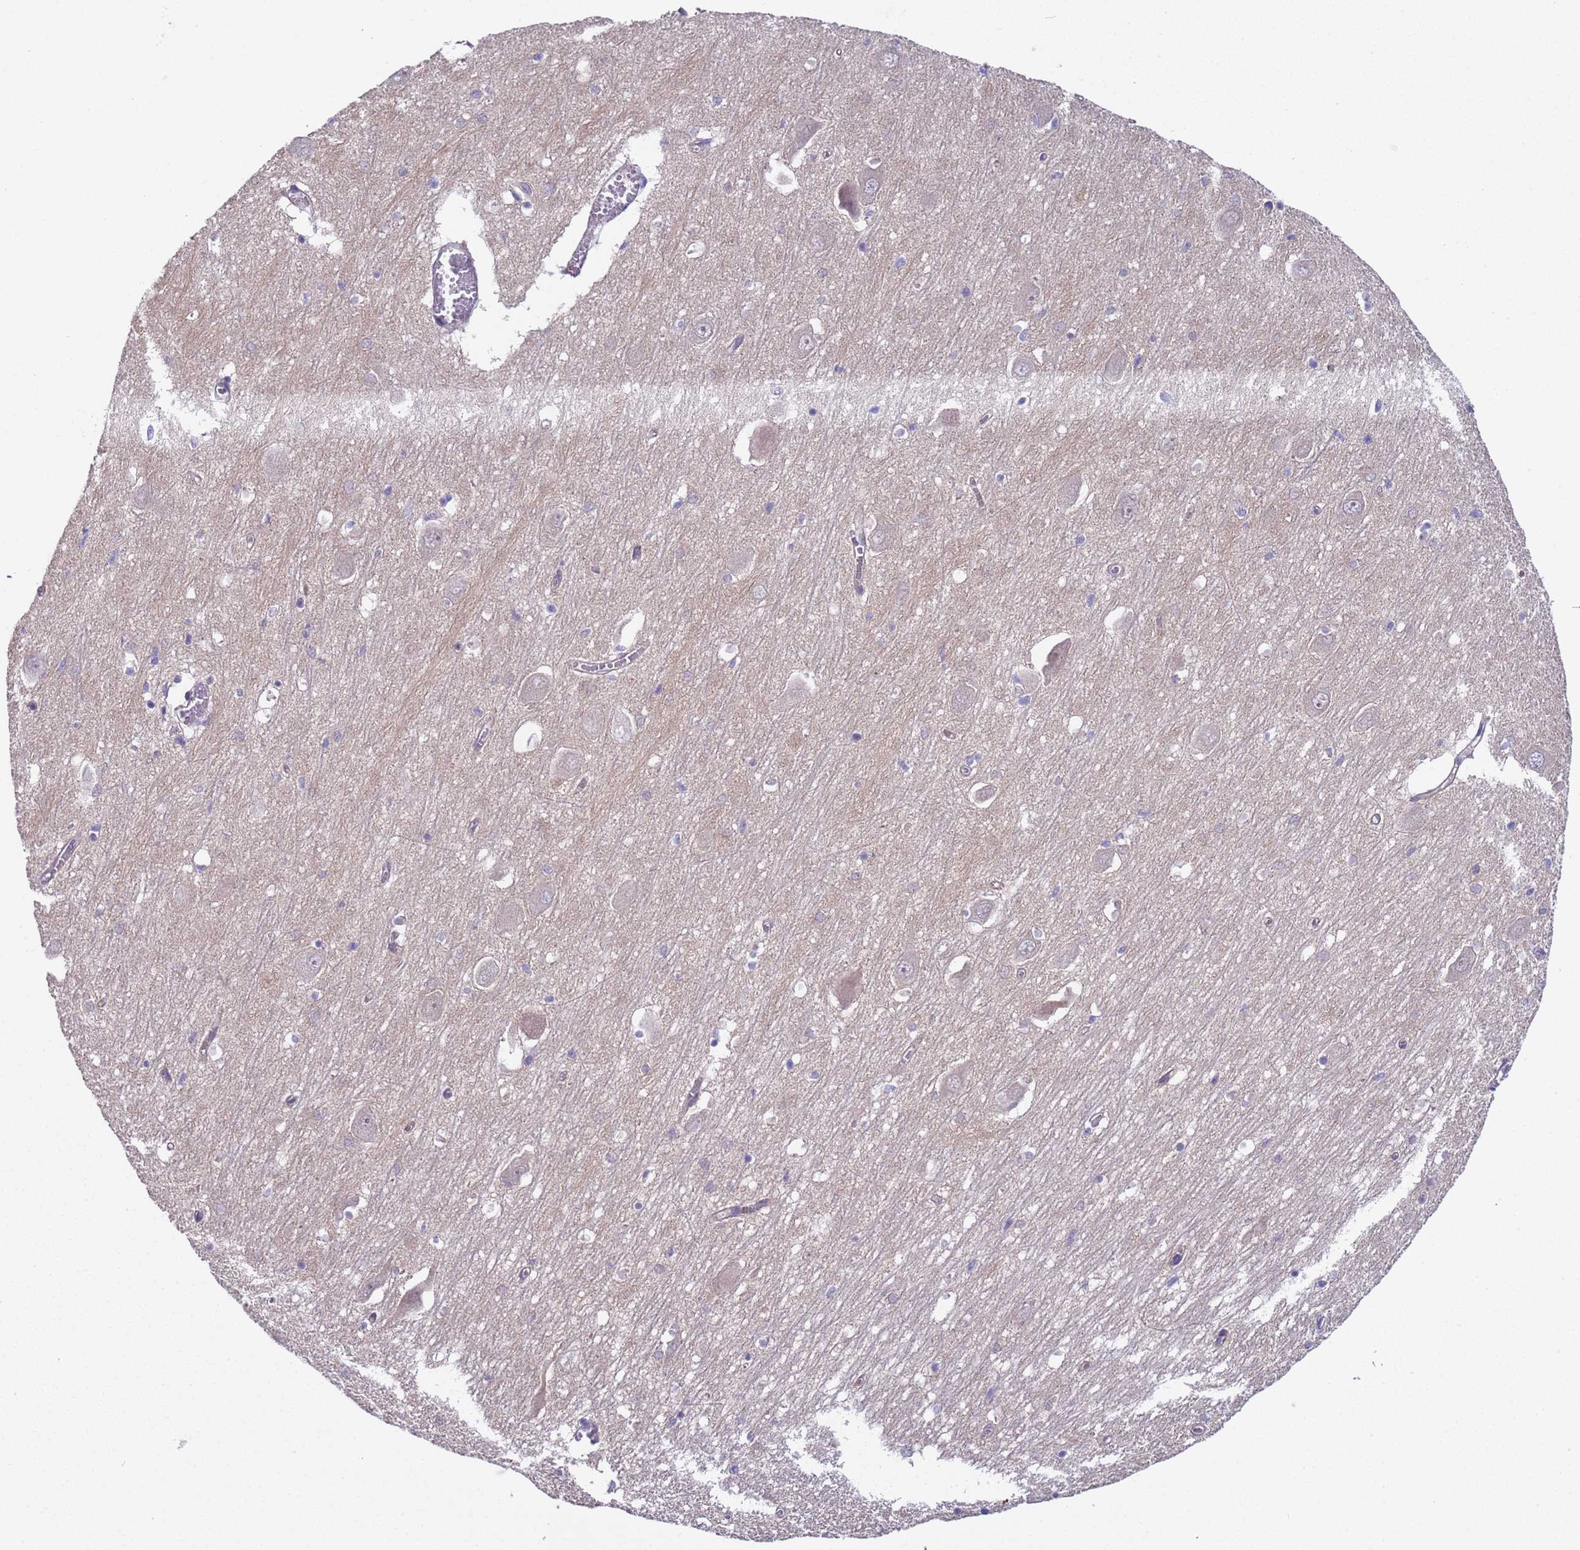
{"staining": {"intensity": "negative", "quantity": "none", "location": "none"}, "tissue": "hippocampus", "cell_type": "Glial cells", "image_type": "normal", "snomed": [{"axis": "morphology", "description": "Normal tissue, NOS"}, {"axis": "topography", "description": "Hippocampus"}], "caption": "Immunohistochemistry (IHC) of benign human hippocampus demonstrates no staining in glial cells.", "gene": "TRMT10A", "patient": {"sex": "male", "age": 70}}